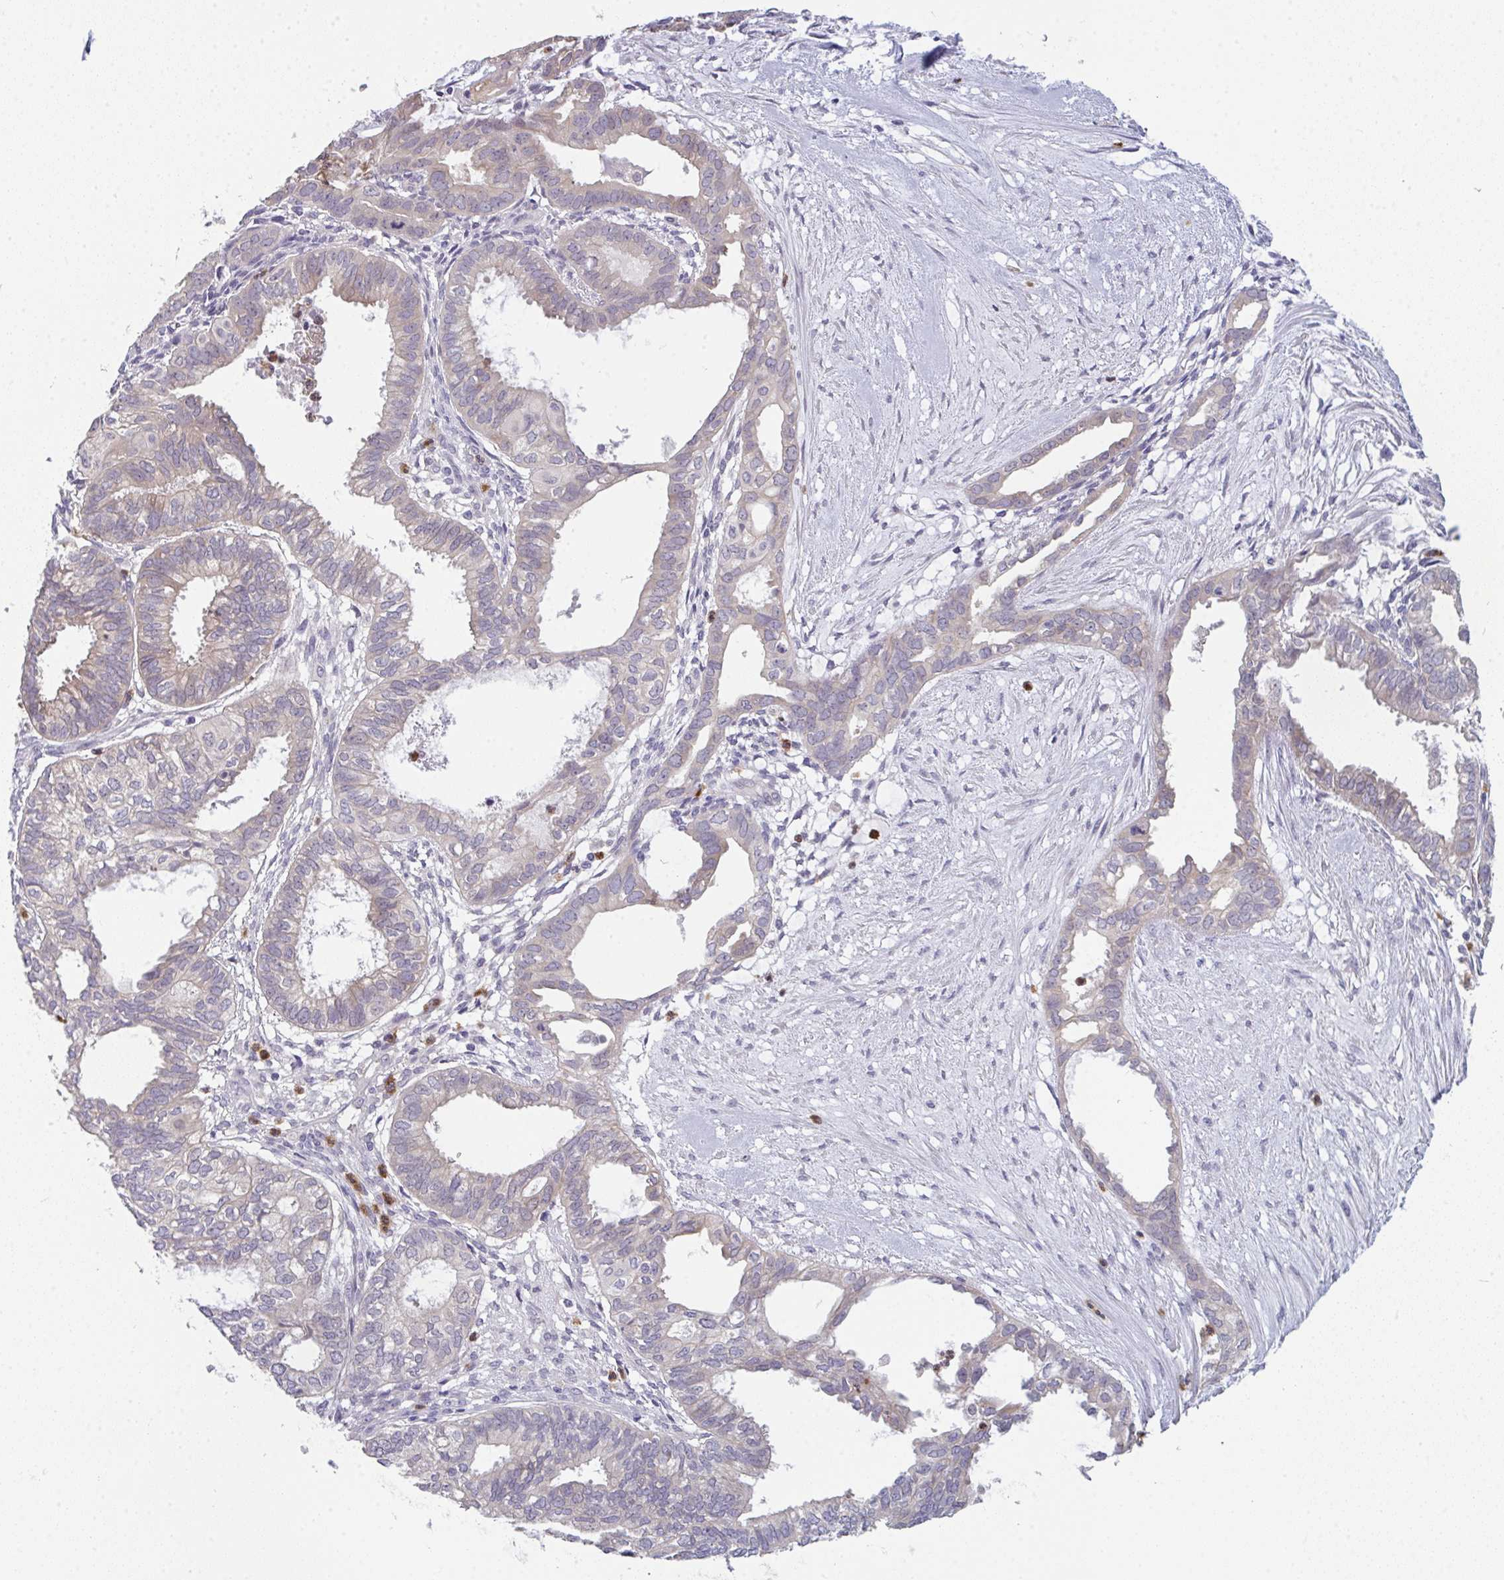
{"staining": {"intensity": "weak", "quantity": "<25%", "location": "cytoplasmic/membranous"}, "tissue": "ovarian cancer", "cell_type": "Tumor cells", "image_type": "cancer", "snomed": [{"axis": "morphology", "description": "Carcinoma, endometroid"}, {"axis": "topography", "description": "Ovary"}], "caption": "This is an IHC histopathology image of human endometroid carcinoma (ovarian). There is no positivity in tumor cells.", "gene": "RIOK1", "patient": {"sex": "female", "age": 64}}